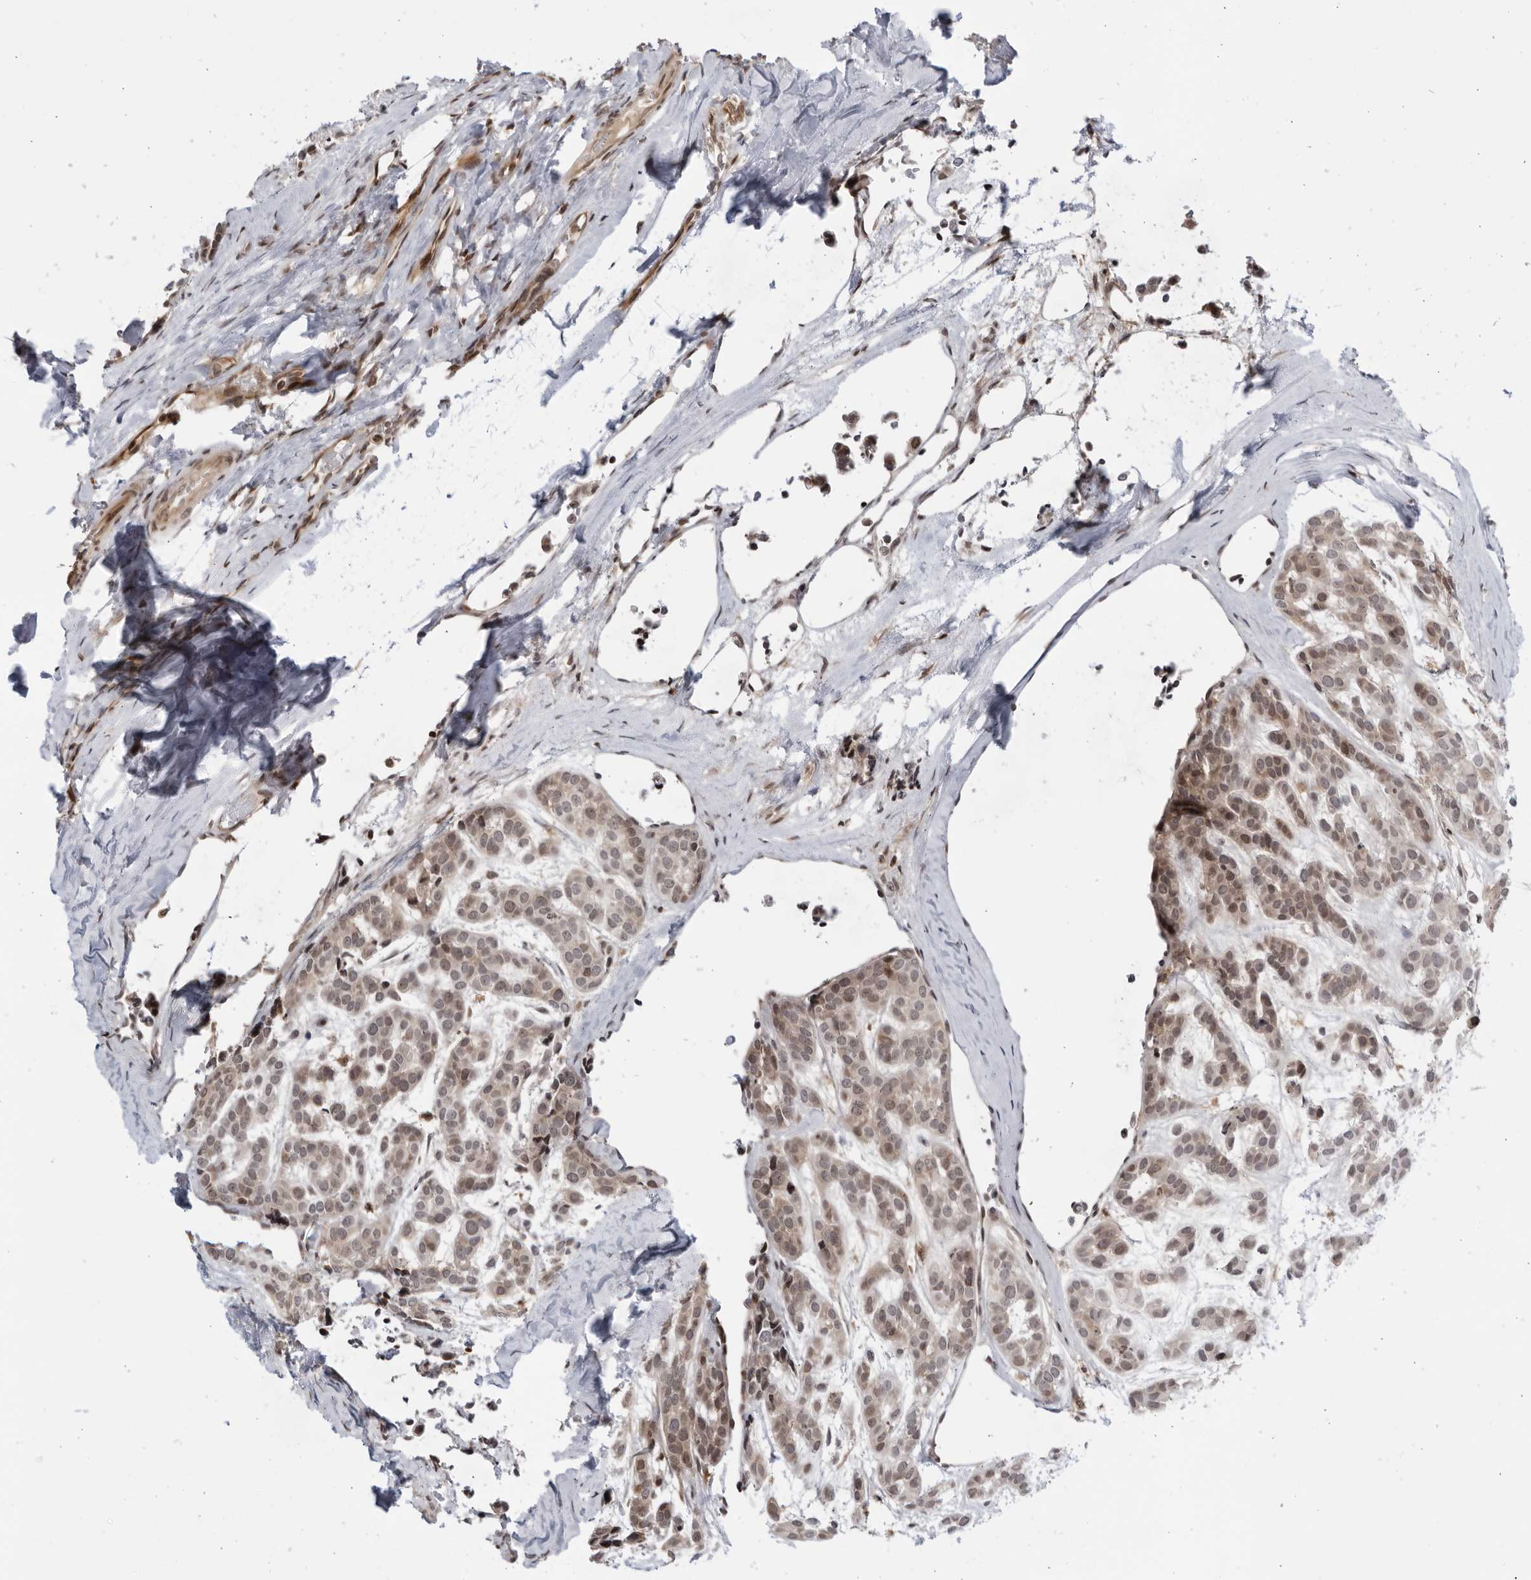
{"staining": {"intensity": "weak", "quantity": ">75%", "location": "cytoplasmic/membranous"}, "tissue": "head and neck cancer", "cell_type": "Tumor cells", "image_type": "cancer", "snomed": [{"axis": "morphology", "description": "Adenocarcinoma, NOS"}, {"axis": "morphology", "description": "Adenoma, NOS"}, {"axis": "topography", "description": "Head-Neck"}], "caption": "Tumor cells show low levels of weak cytoplasmic/membranous staining in about >75% of cells in human adenoma (head and neck).", "gene": "DTL", "patient": {"sex": "female", "age": 55}}